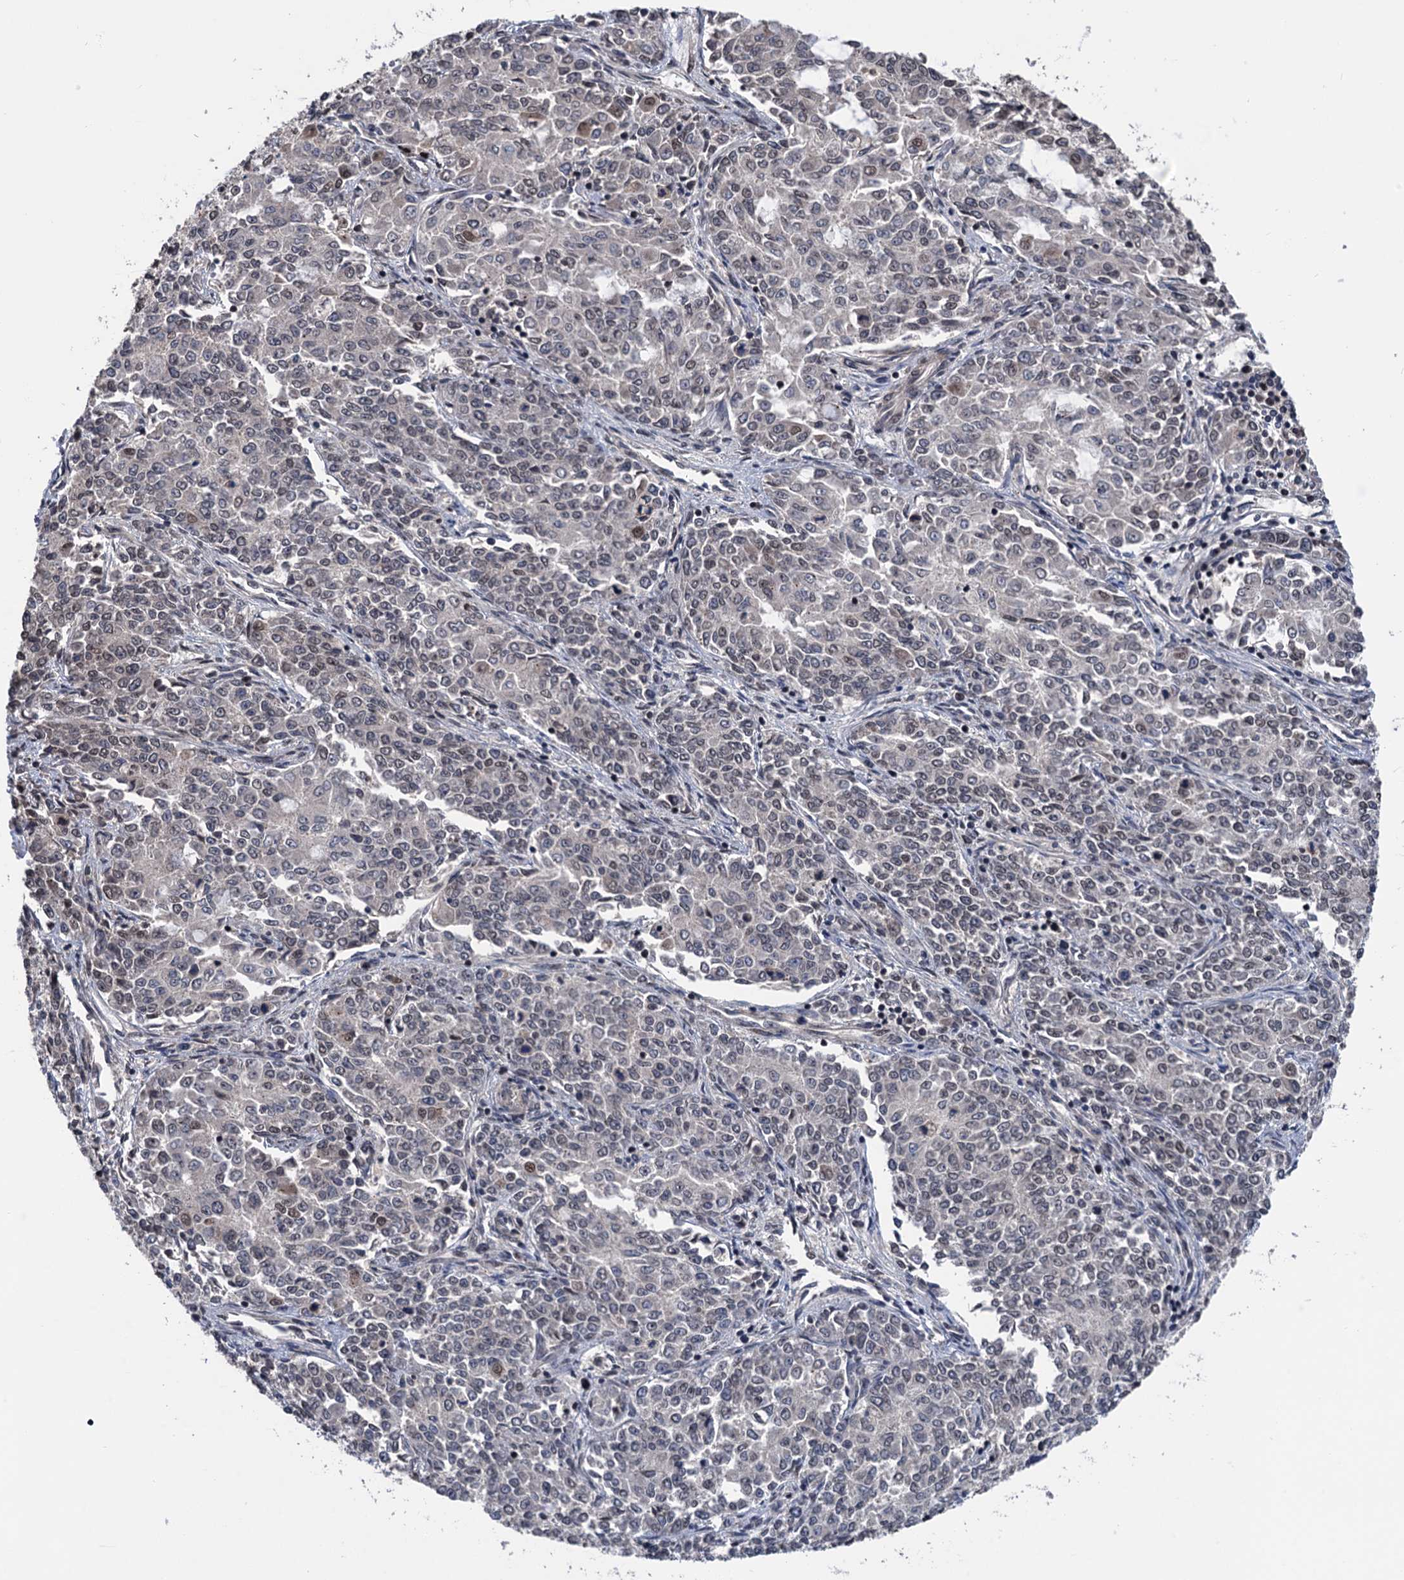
{"staining": {"intensity": "negative", "quantity": "none", "location": "none"}, "tissue": "endometrial cancer", "cell_type": "Tumor cells", "image_type": "cancer", "snomed": [{"axis": "morphology", "description": "Adenocarcinoma, NOS"}, {"axis": "topography", "description": "Endometrium"}], "caption": "DAB (3,3'-diaminobenzidine) immunohistochemical staining of endometrial cancer (adenocarcinoma) exhibits no significant positivity in tumor cells. (DAB immunohistochemistry with hematoxylin counter stain).", "gene": "RASSF4", "patient": {"sex": "female", "age": 50}}